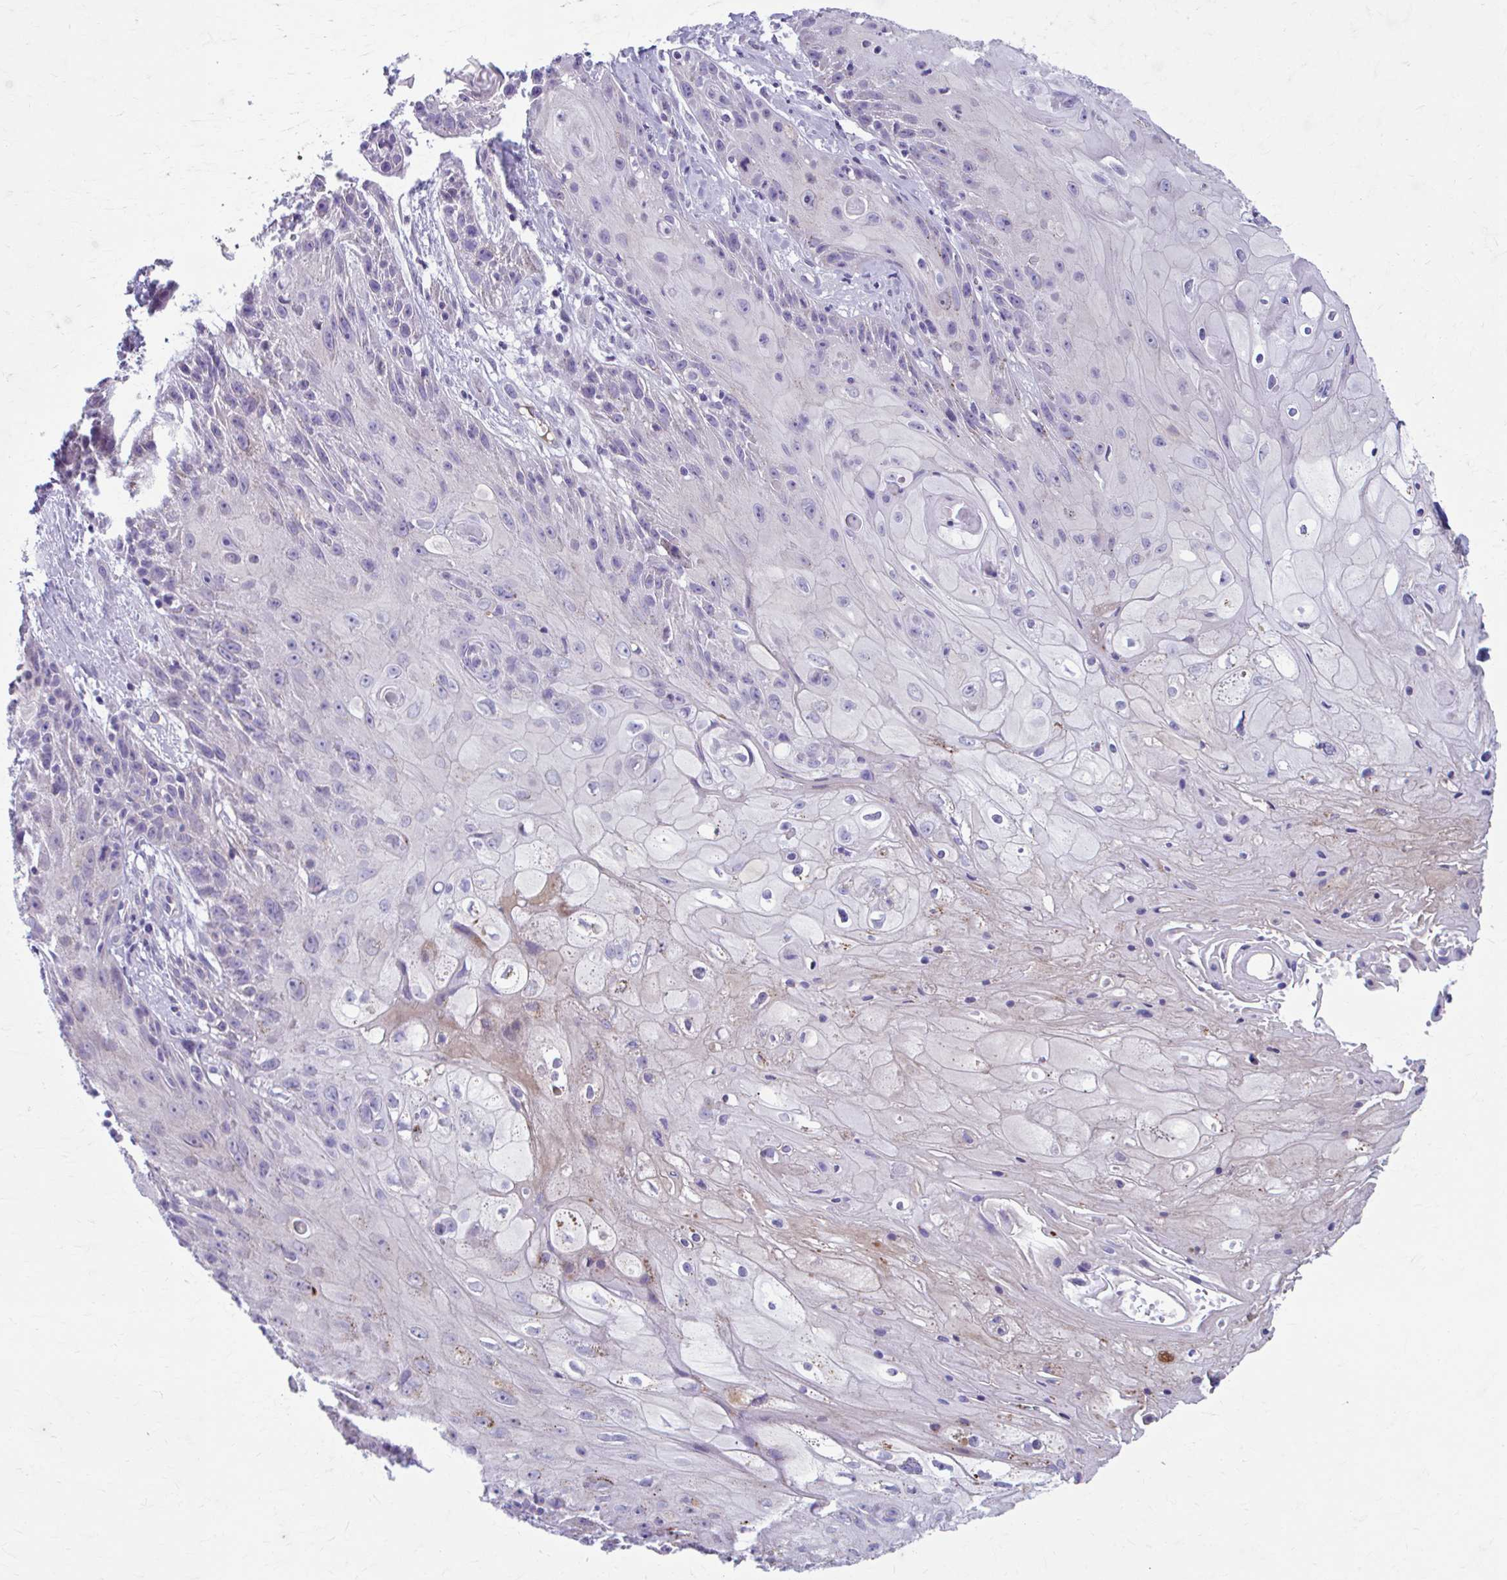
{"staining": {"intensity": "negative", "quantity": "none", "location": "none"}, "tissue": "skin cancer", "cell_type": "Tumor cells", "image_type": "cancer", "snomed": [{"axis": "morphology", "description": "Squamous cell carcinoma, NOS"}, {"axis": "topography", "description": "Skin"}, {"axis": "topography", "description": "Vulva"}], "caption": "Tumor cells show no significant positivity in skin cancer (squamous cell carcinoma). (IHC, brightfield microscopy, high magnification).", "gene": "C12orf71", "patient": {"sex": "female", "age": 76}}